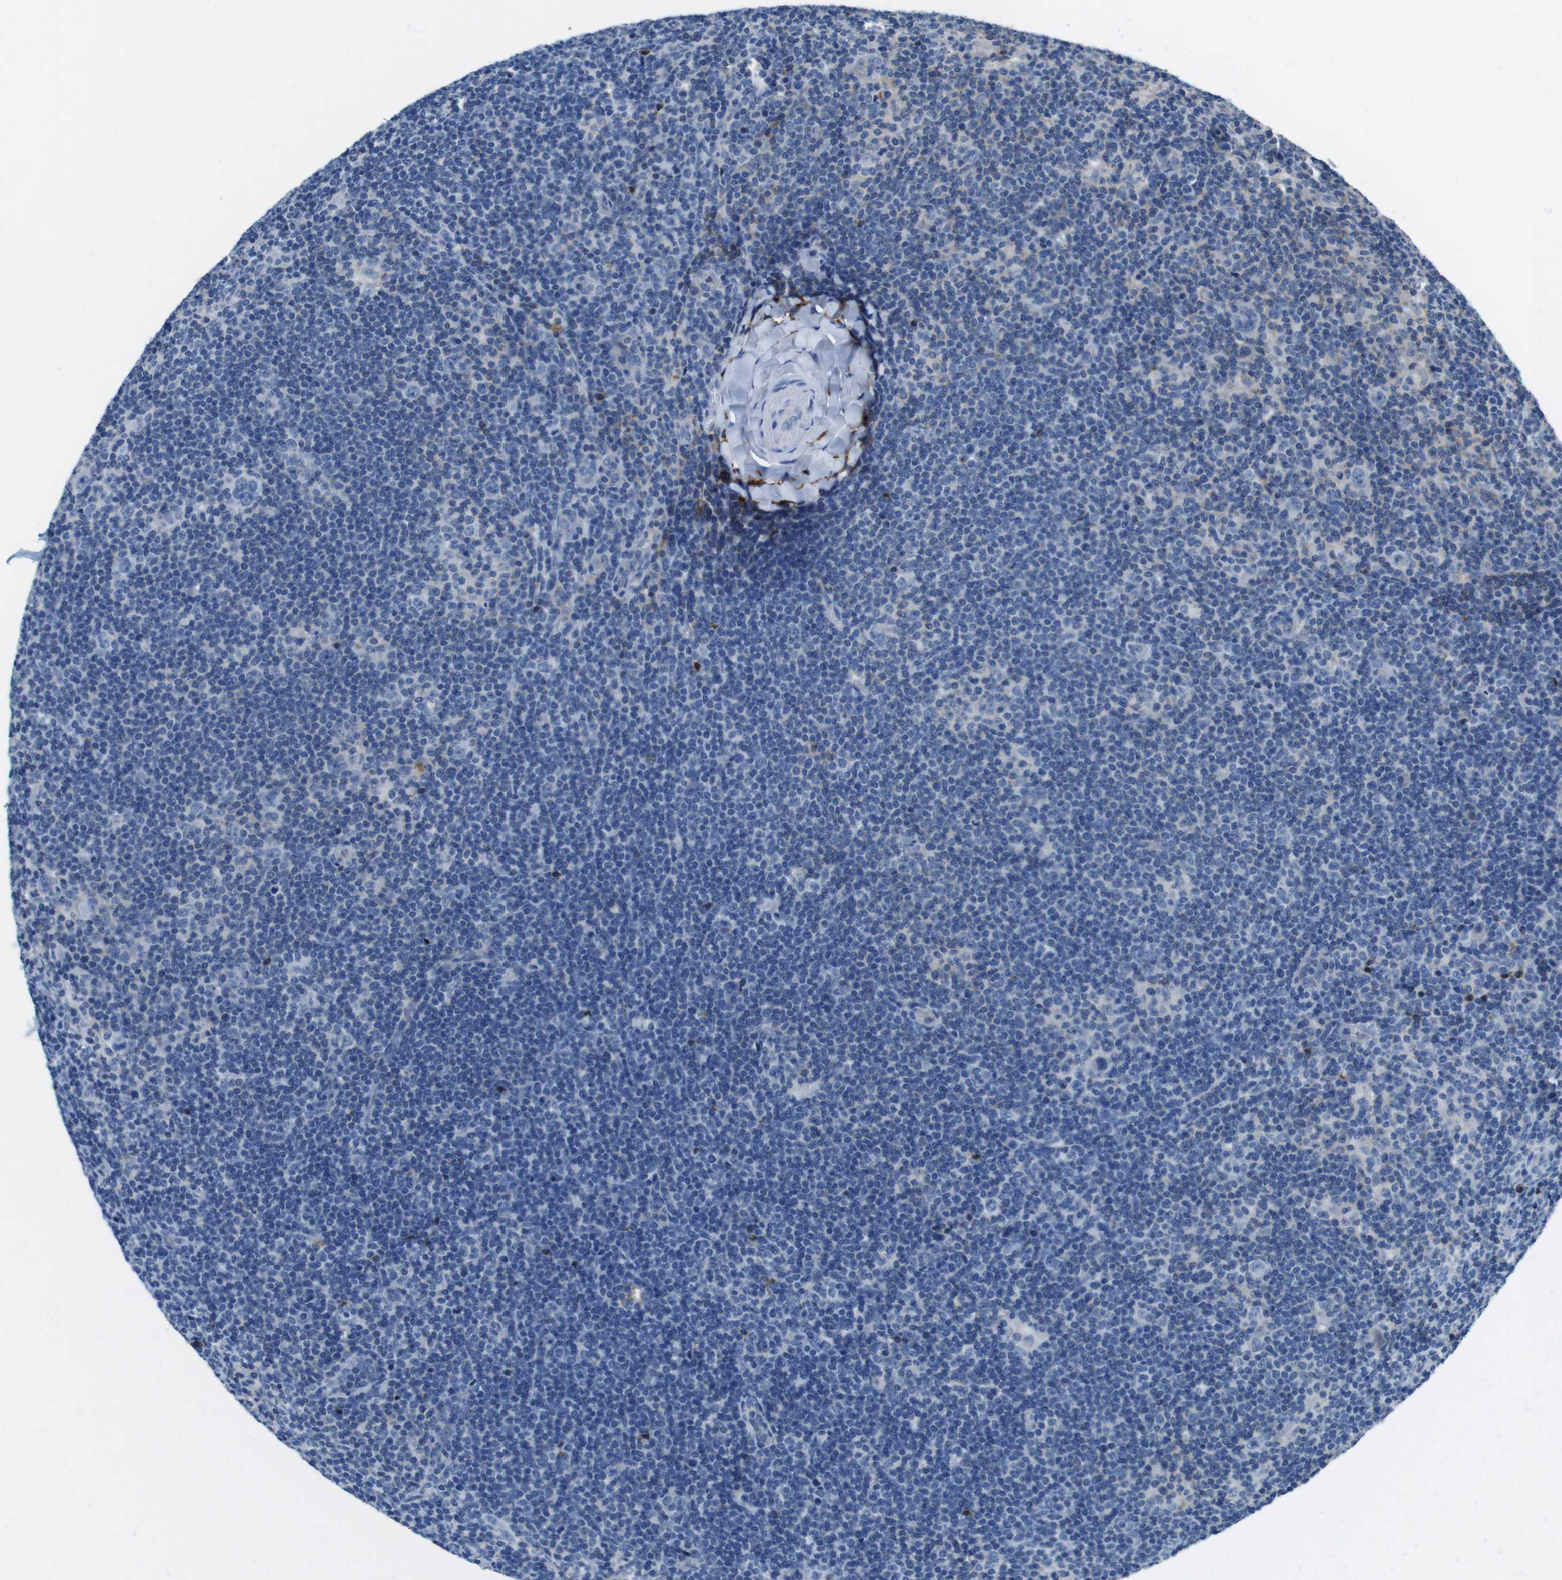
{"staining": {"intensity": "negative", "quantity": "none", "location": "none"}, "tissue": "lymphoma", "cell_type": "Tumor cells", "image_type": "cancer", "snomed": [{"axis": "morphology", "description": "Hodgkin's disease, NOS"}, {"axis": "topography", "description": "Lymph node"}], "caption": "The photomicrograph displays no significant positivity in tumor cells of lymphoma.", "gene": "TMPRSS15", "patient": {"sex": "female", "age": 57}}